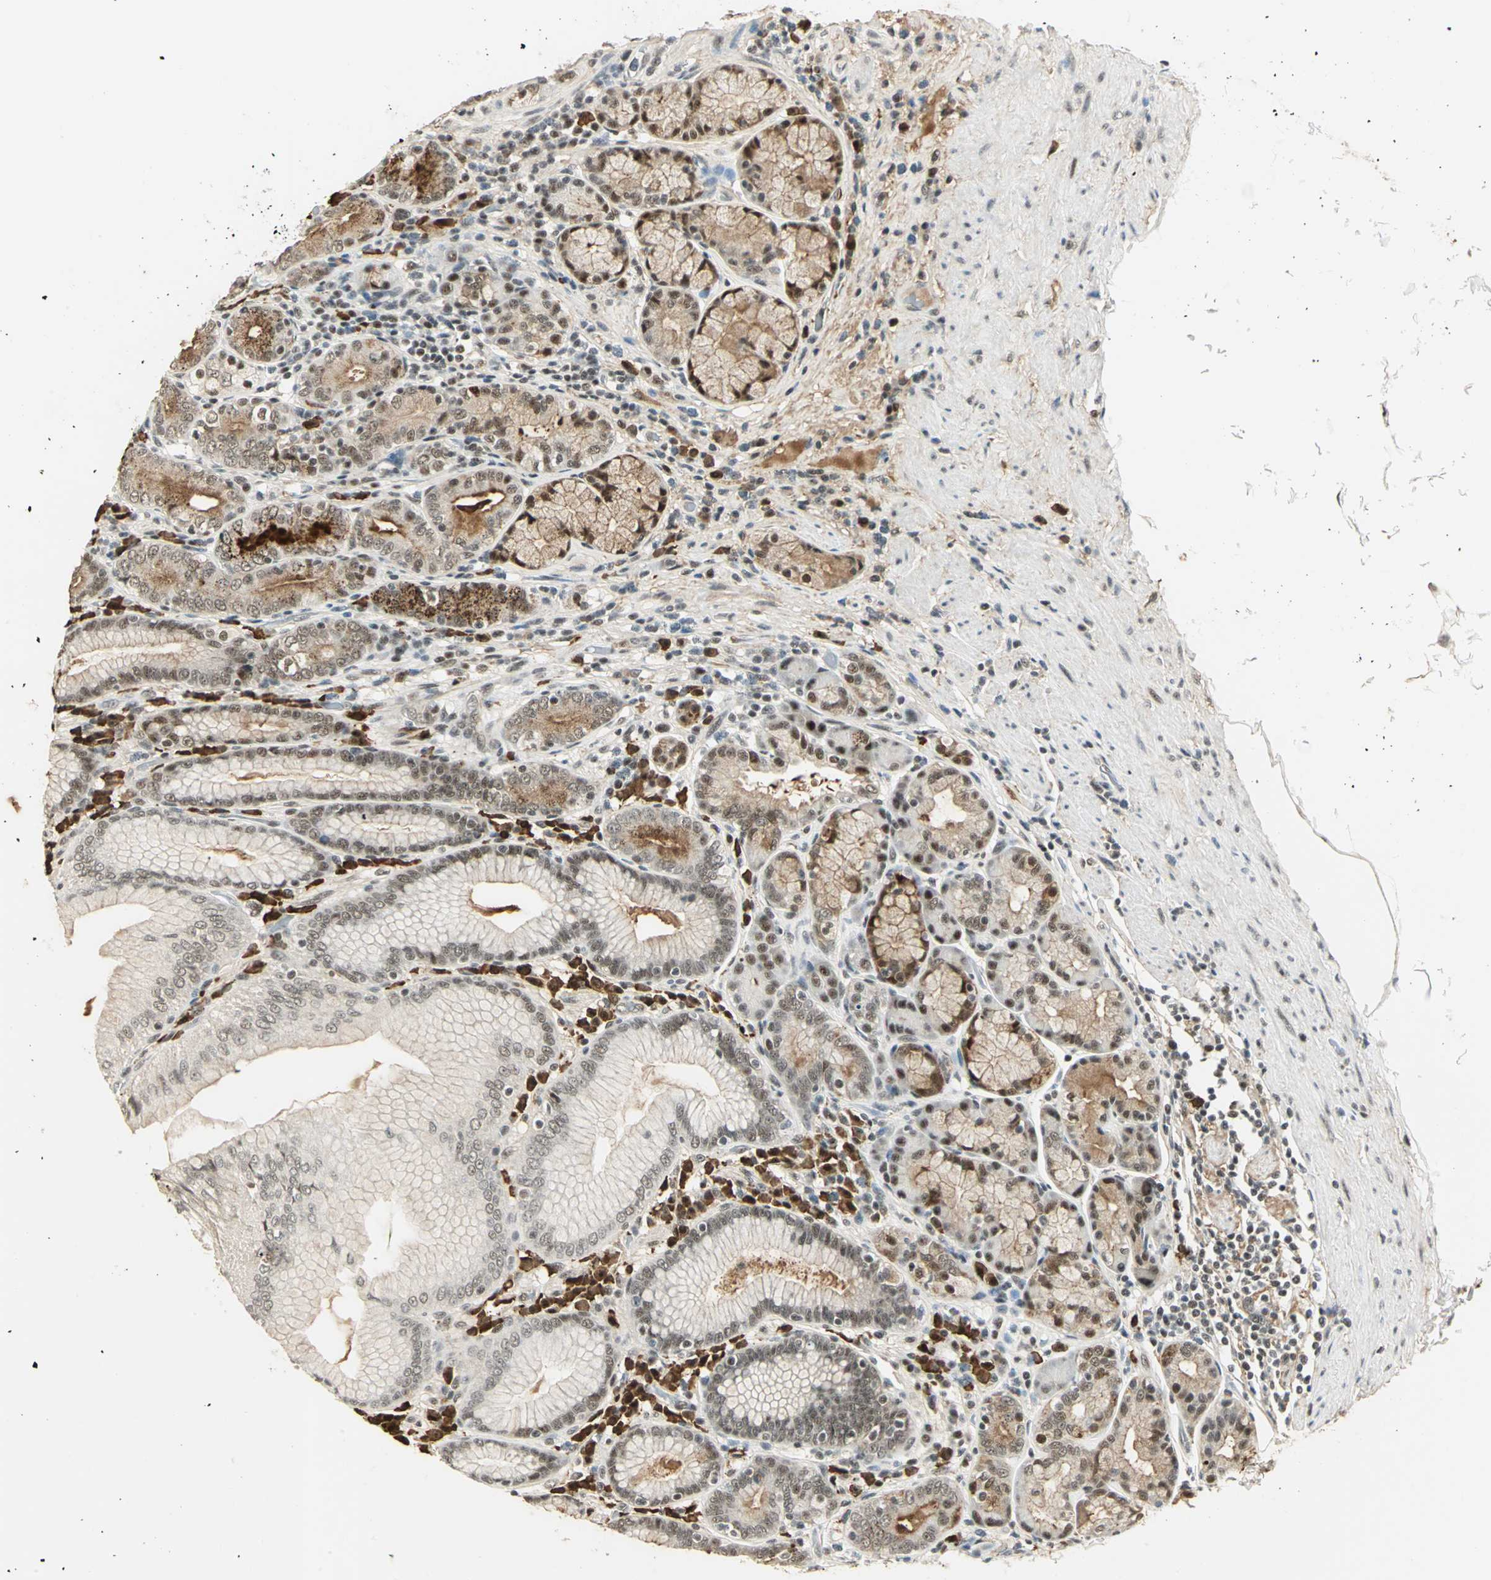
{"staining": {"intensity": "moderate", "quantity": ">75%", "location": "cytoplasmic/membranous,nuclear"}, "tissue": "stomach", "cell_type": "Glandular cells", "image_type": "normal", "snomed": [{"axis": "morphology", "description": "Normal tissue, NOS"}, {"axis": "topography", "description": "Stomach, lower"}], "caption": "Approximately >75% of glandular cells in normal stomach demonstrate moderate cytoplasmic/membranous,nuclear protein expression as visualized by brown immunohistochemical staining.", "gene": "CCNT1", "patient": {"sex": "female", "age": 76}}